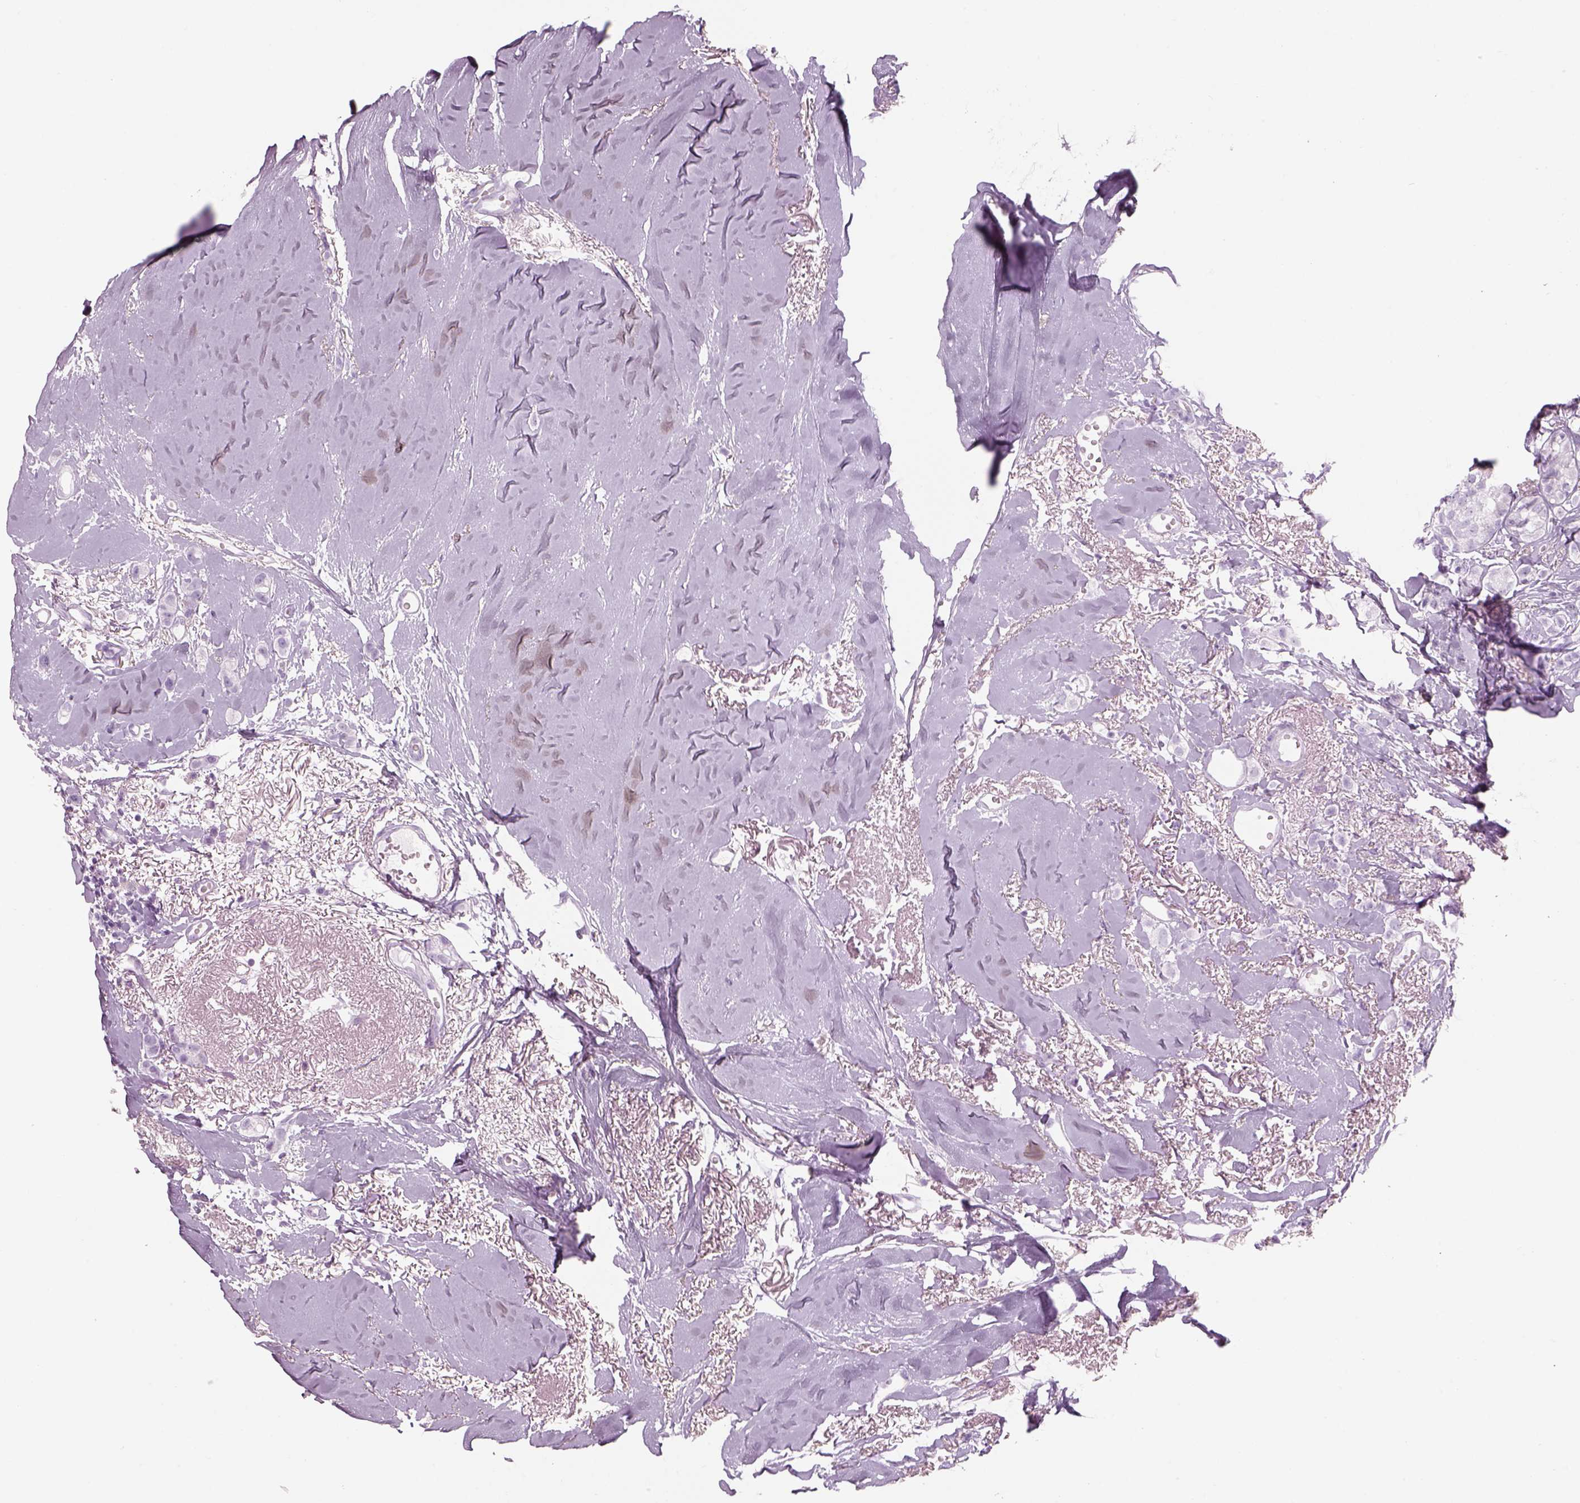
{"staining": {"intensity": "negative", "quantity": "none", "location": "none"}, "tissue": "breast cancer", "cell_type": "Tumor cells", "image_type": "cancer", "snomed": [{"axis": "morphology", "description": "Duct carcinoma"}, {"axis": "topography", "description": "Breast"}], "caption": "A high-resolution image shows IHC staining of breast cancer, which demonstrates no significant positivity in tumor cells.", "gene": "PABPC1L2B", "patient": {"sex": "female", "age": 85}}